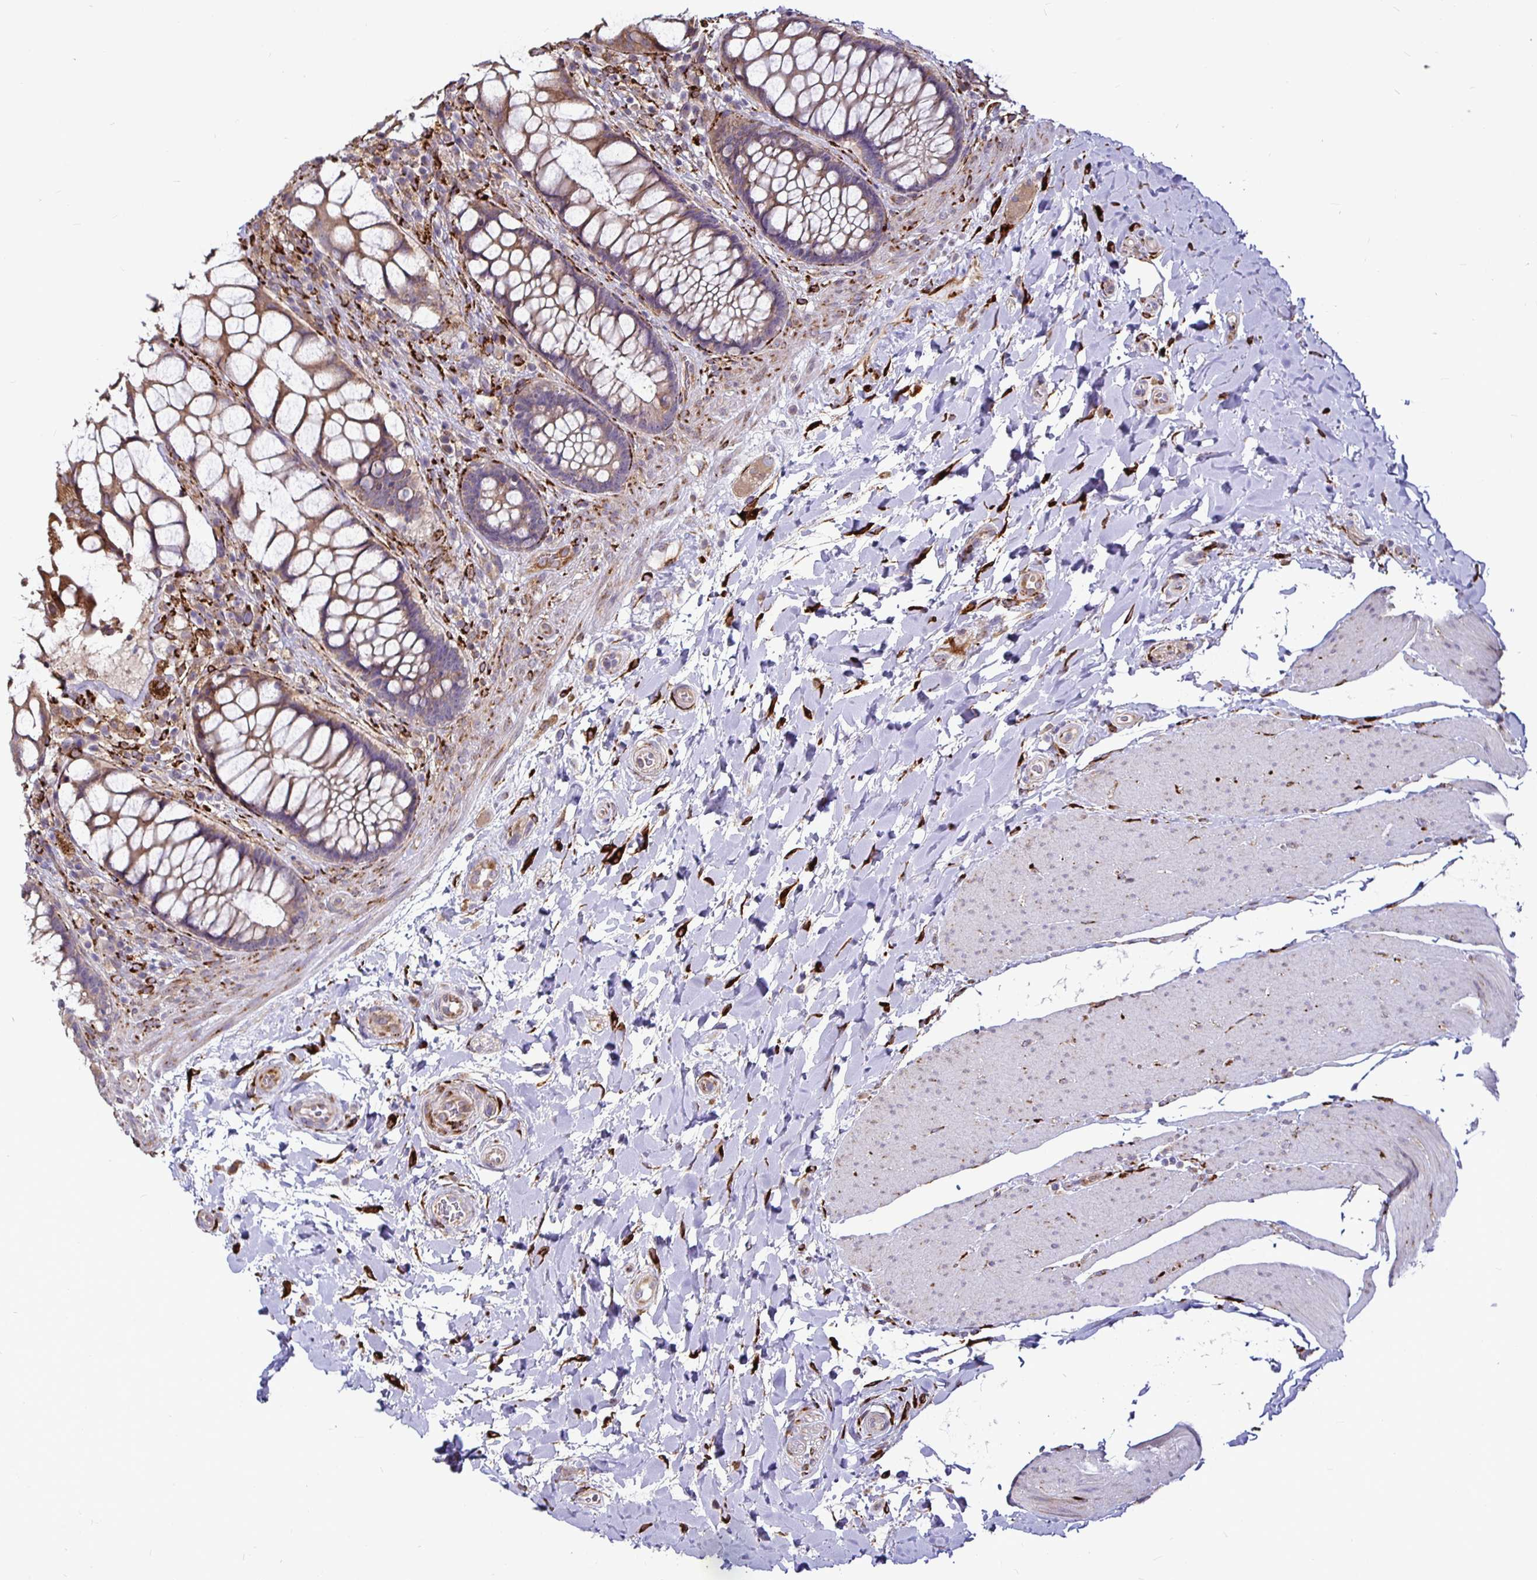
{"staining": {"intensity": "moderate", "quantity": "25%-75%", "location": "cytoplasmic/membranous"}, "tissue": "rectum", "cell_type": "Glandular cells", "image_type": "normal", "snomed": [{"axis": "morphology", "description": "Normal tissue, NOS"}, {"axis": "topography", "description": "Rectum"}], "caption": "Rectum stained with IHC shows moderate cytoplasmic/membranous expression in about 25%-75% of glandular cells.", "gene": "P4HA2", "patient": {"sex": "female", "age": 58}}